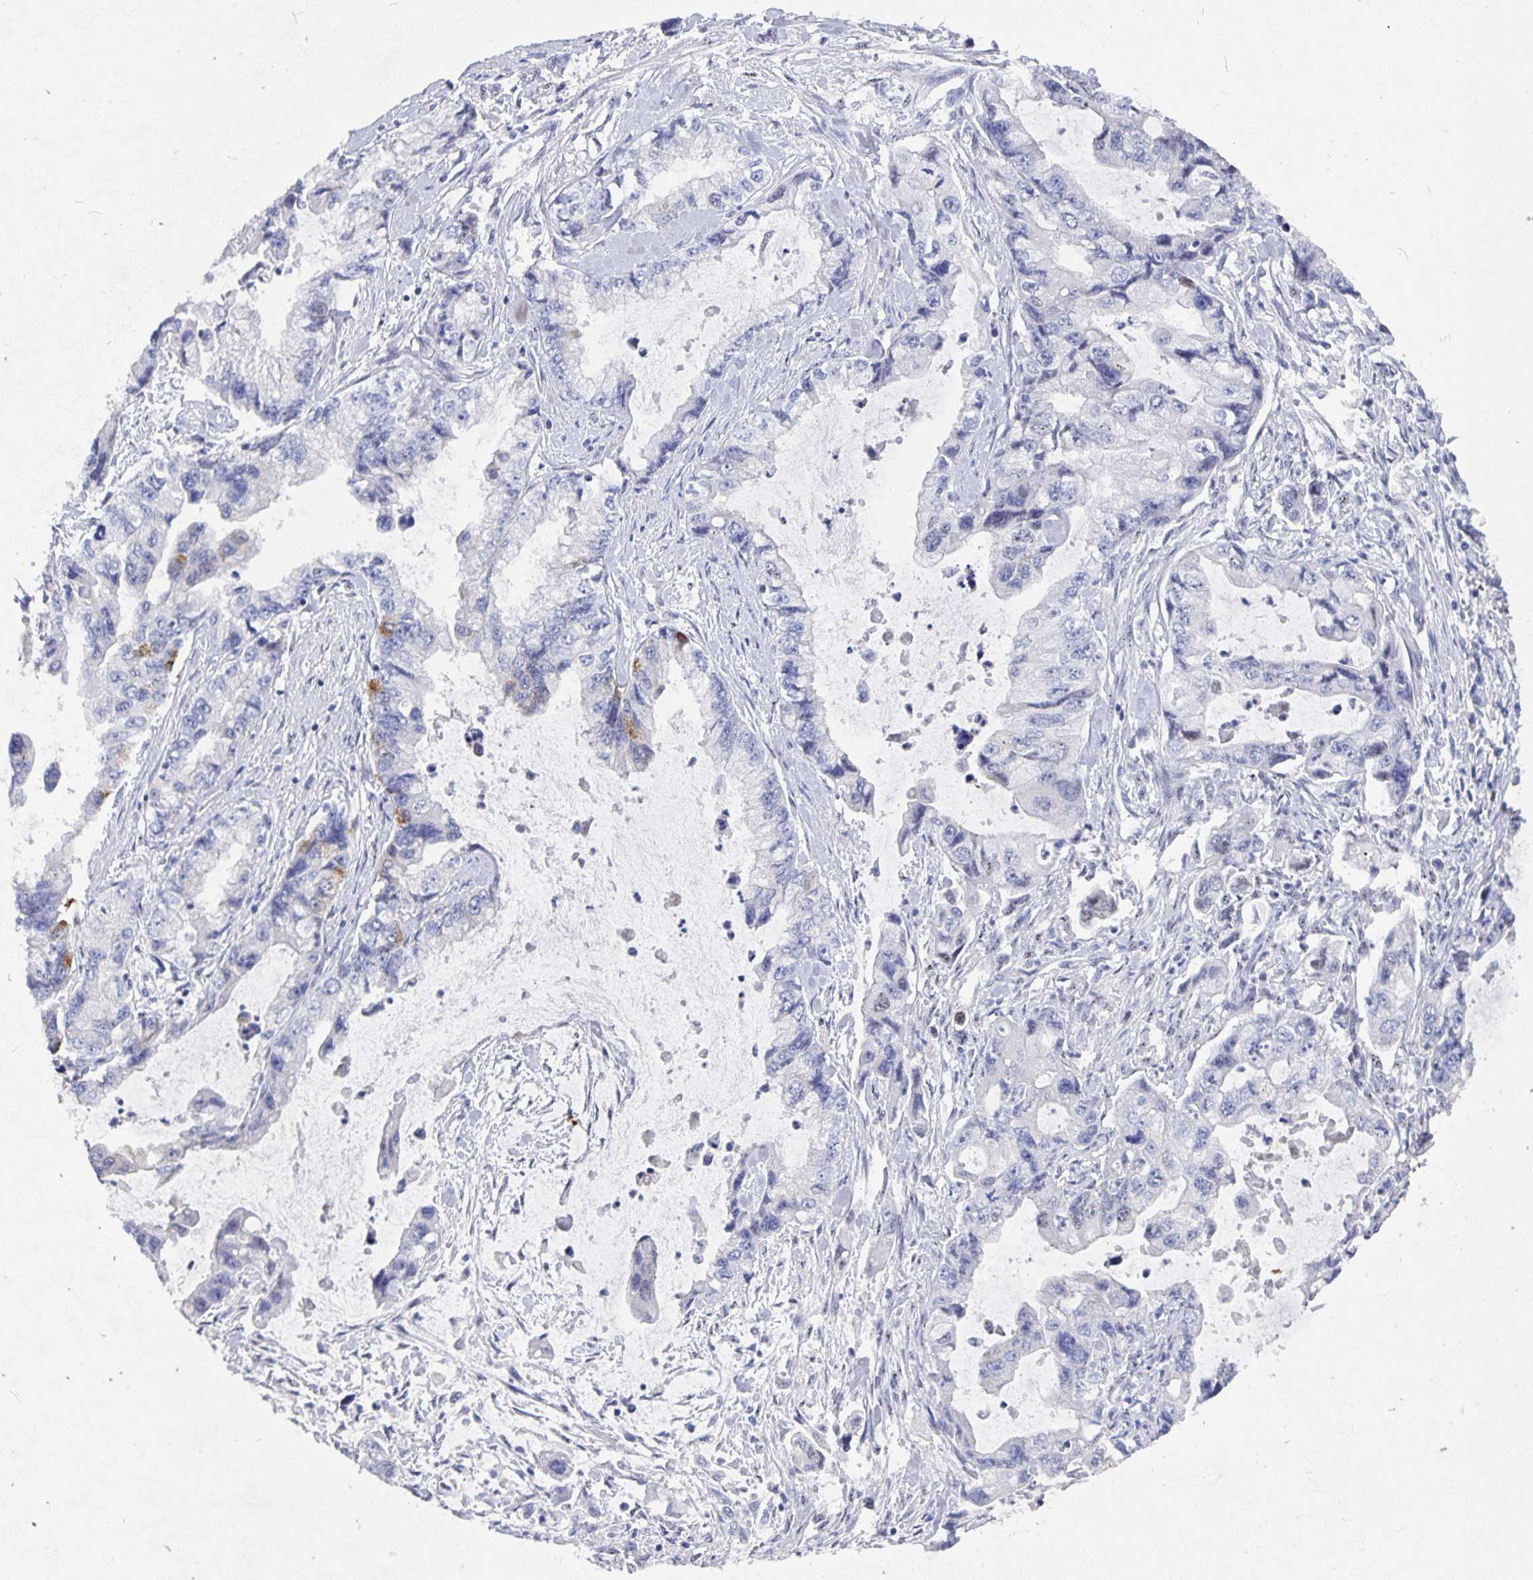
{"staining": {"intensity": "negative", "quantity": "none", "location": "none"}, "tissue": "stomach cancer", "cell_type": "Tumor cells", "image_type": "cancer", "snomed": [{"axis": "morphology", "description": "Adenocarcinoma, NOS"}, {"axis": "topography", "description": "Pancreas"}, {"axis": "topography", "description": "Stomach, upper"}, {"axis": "topography", "description": "Stomach"}], "caption": "There is no significant positivity in tumor cells of stomach cancer (adenocarcinoma).", "gene": "SMOC1", "patient": {"sex": "male", "age": 77}}